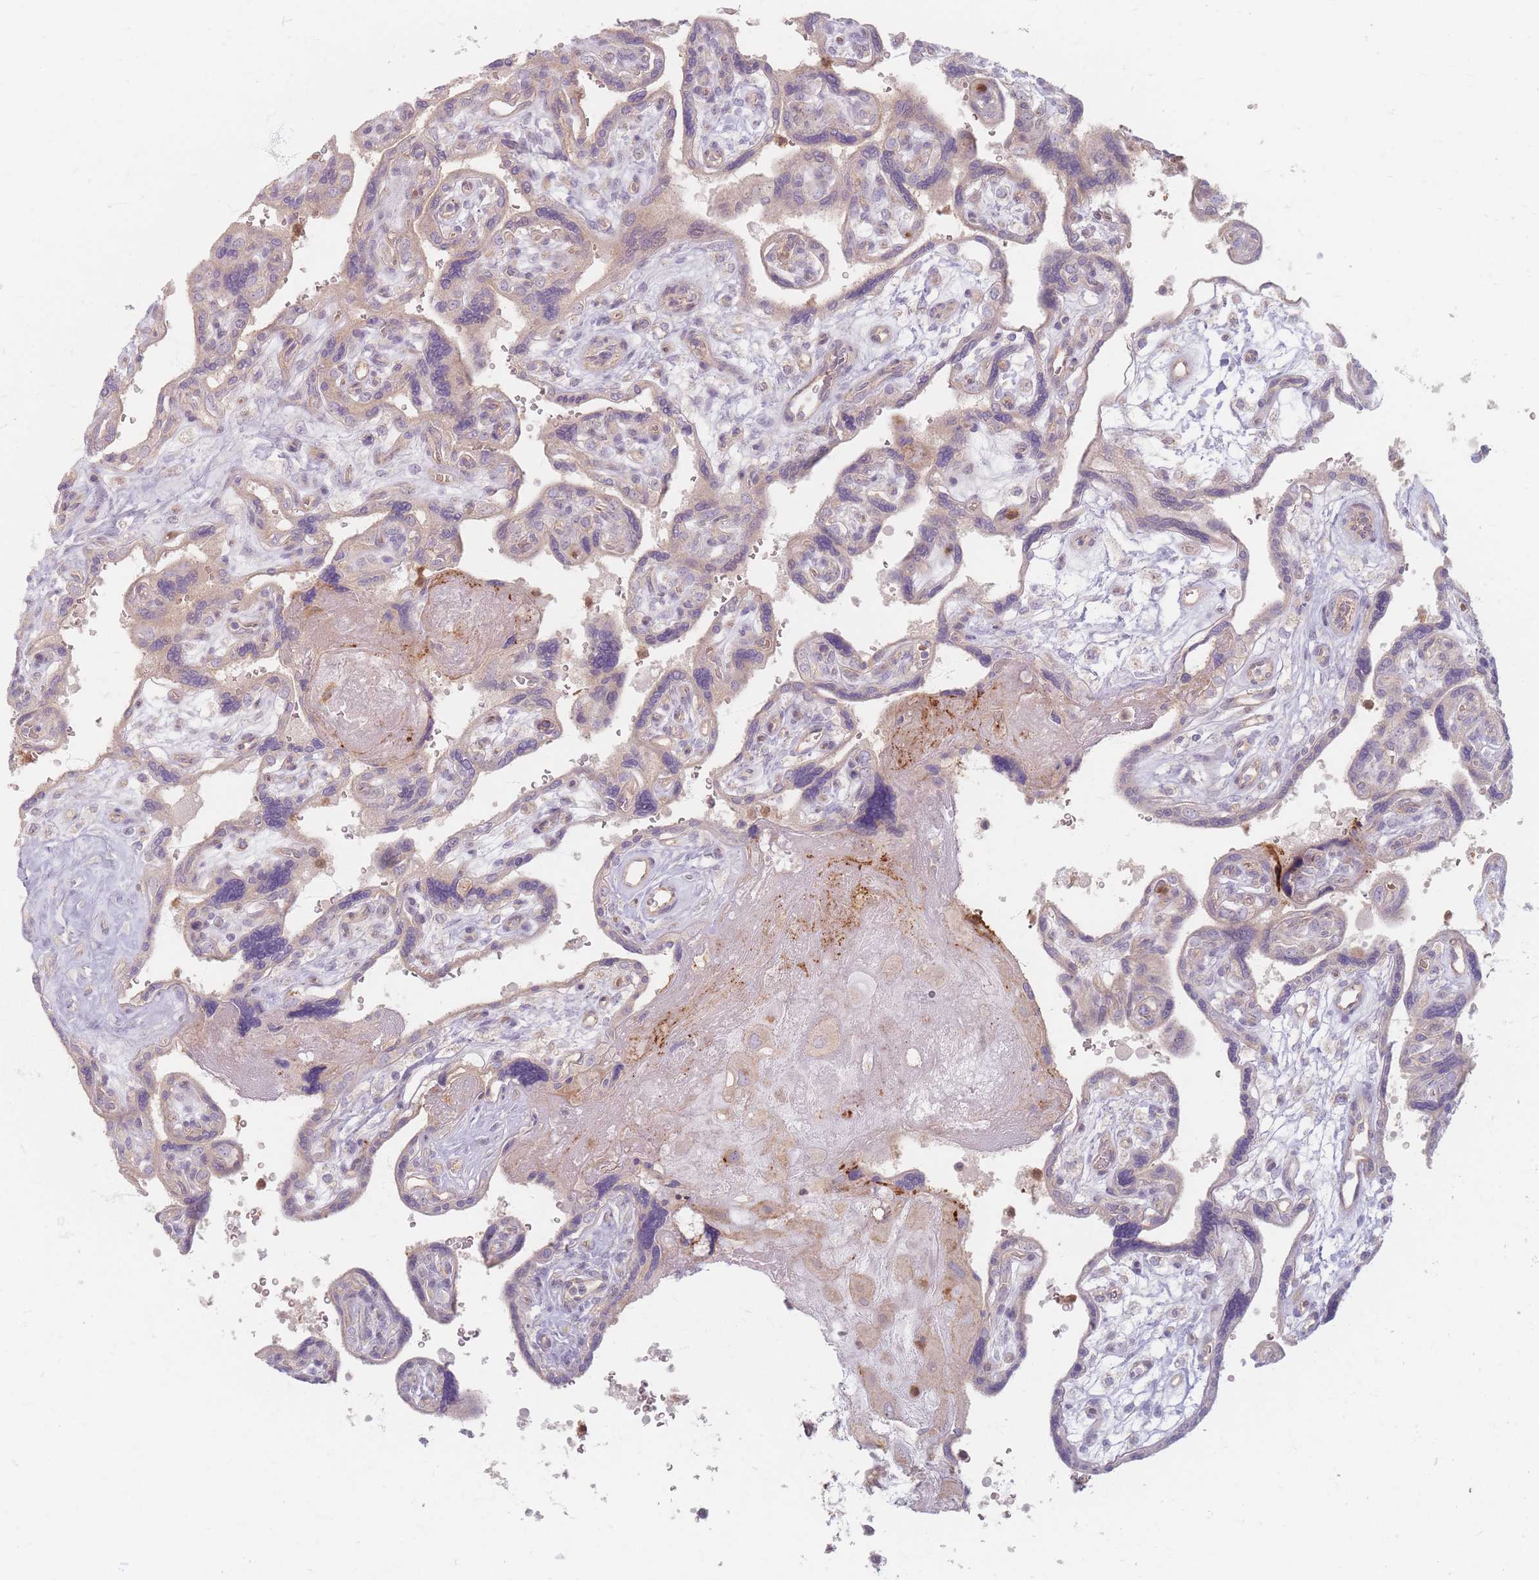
{"staining": {"intensity": "weak", "quantity": "<25%", "location": "cytoplasmic/membranous"}, "tissue": "placenta", "cell_type": "Trophoblastic cells", "image_type": "normal", "snomed": [{"axis": "morphology", "description": "Normal tissue, NOS"}, {"axis": "topography", "description": "Placenta"}], "caption": "High magnification brightfield microscopy of normal placenta stained with DAB (3,3'-diaminobenzidine) (brown) and counterstained with hematoxylin (blue): trophoblastic cells show no significant positivity.", "gene": "CHCHD7", "patient": {"sex": "female", "age": 39}}